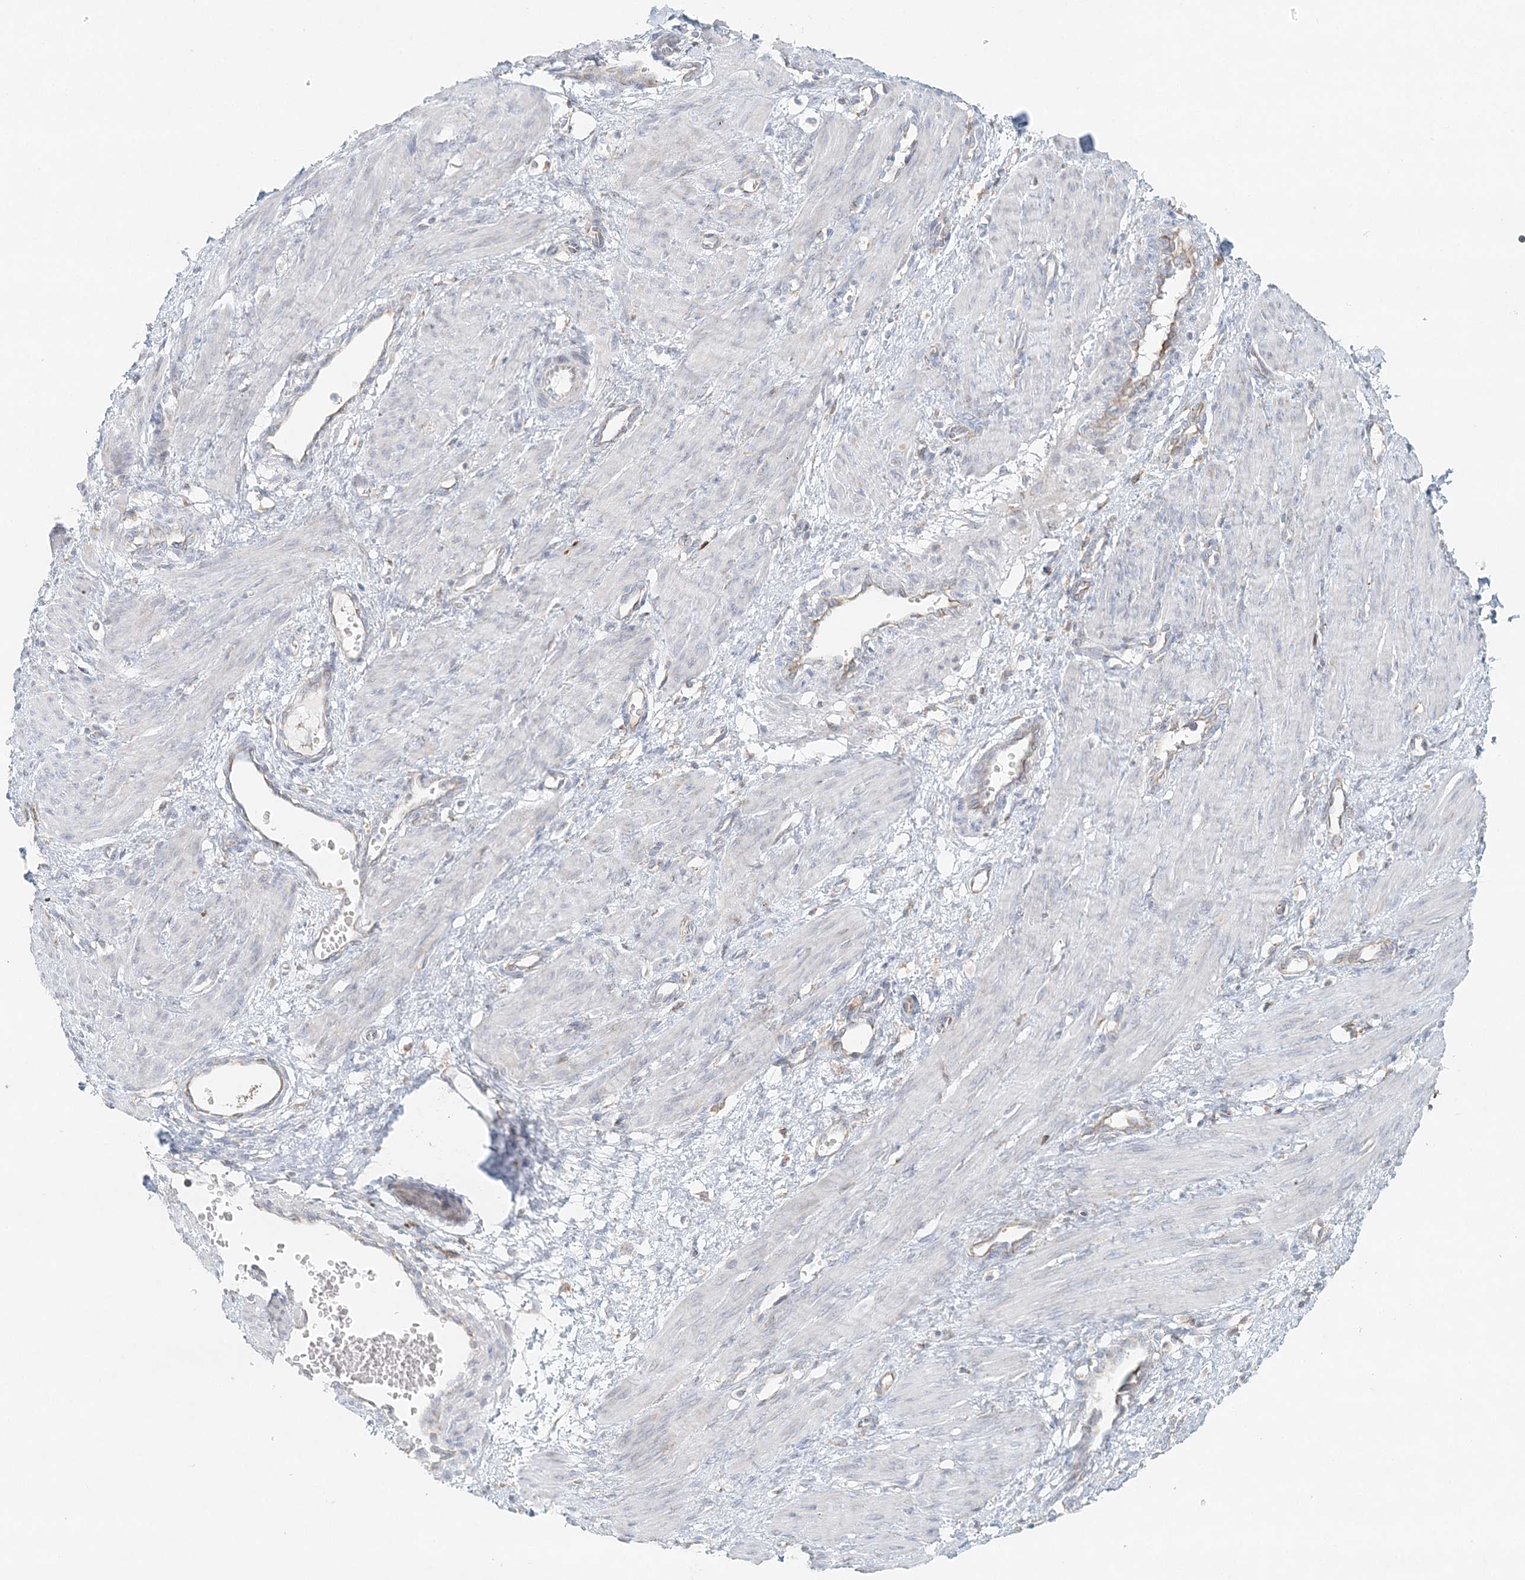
{"staining": {"intensity": "negative", "quantity": "none", "location": "none"}, "tissue": "smooth muscle", "cell_type": "Smooth muscle cells", "image_type": "normal", "snomed": [{"axis": "morphology", "description": "Normal tissue, NOS"}, {"axis": "topography", "description": "Endometrium"}], "caption": "DAB (3,3'-diaminobenzidine) immunohistochemical staining of unremarkable smooth muscle reveals no significant positivity in smooth muscle cells.", "gene": "STK11IP", "patient": {"sex": "female", "age": 33}}